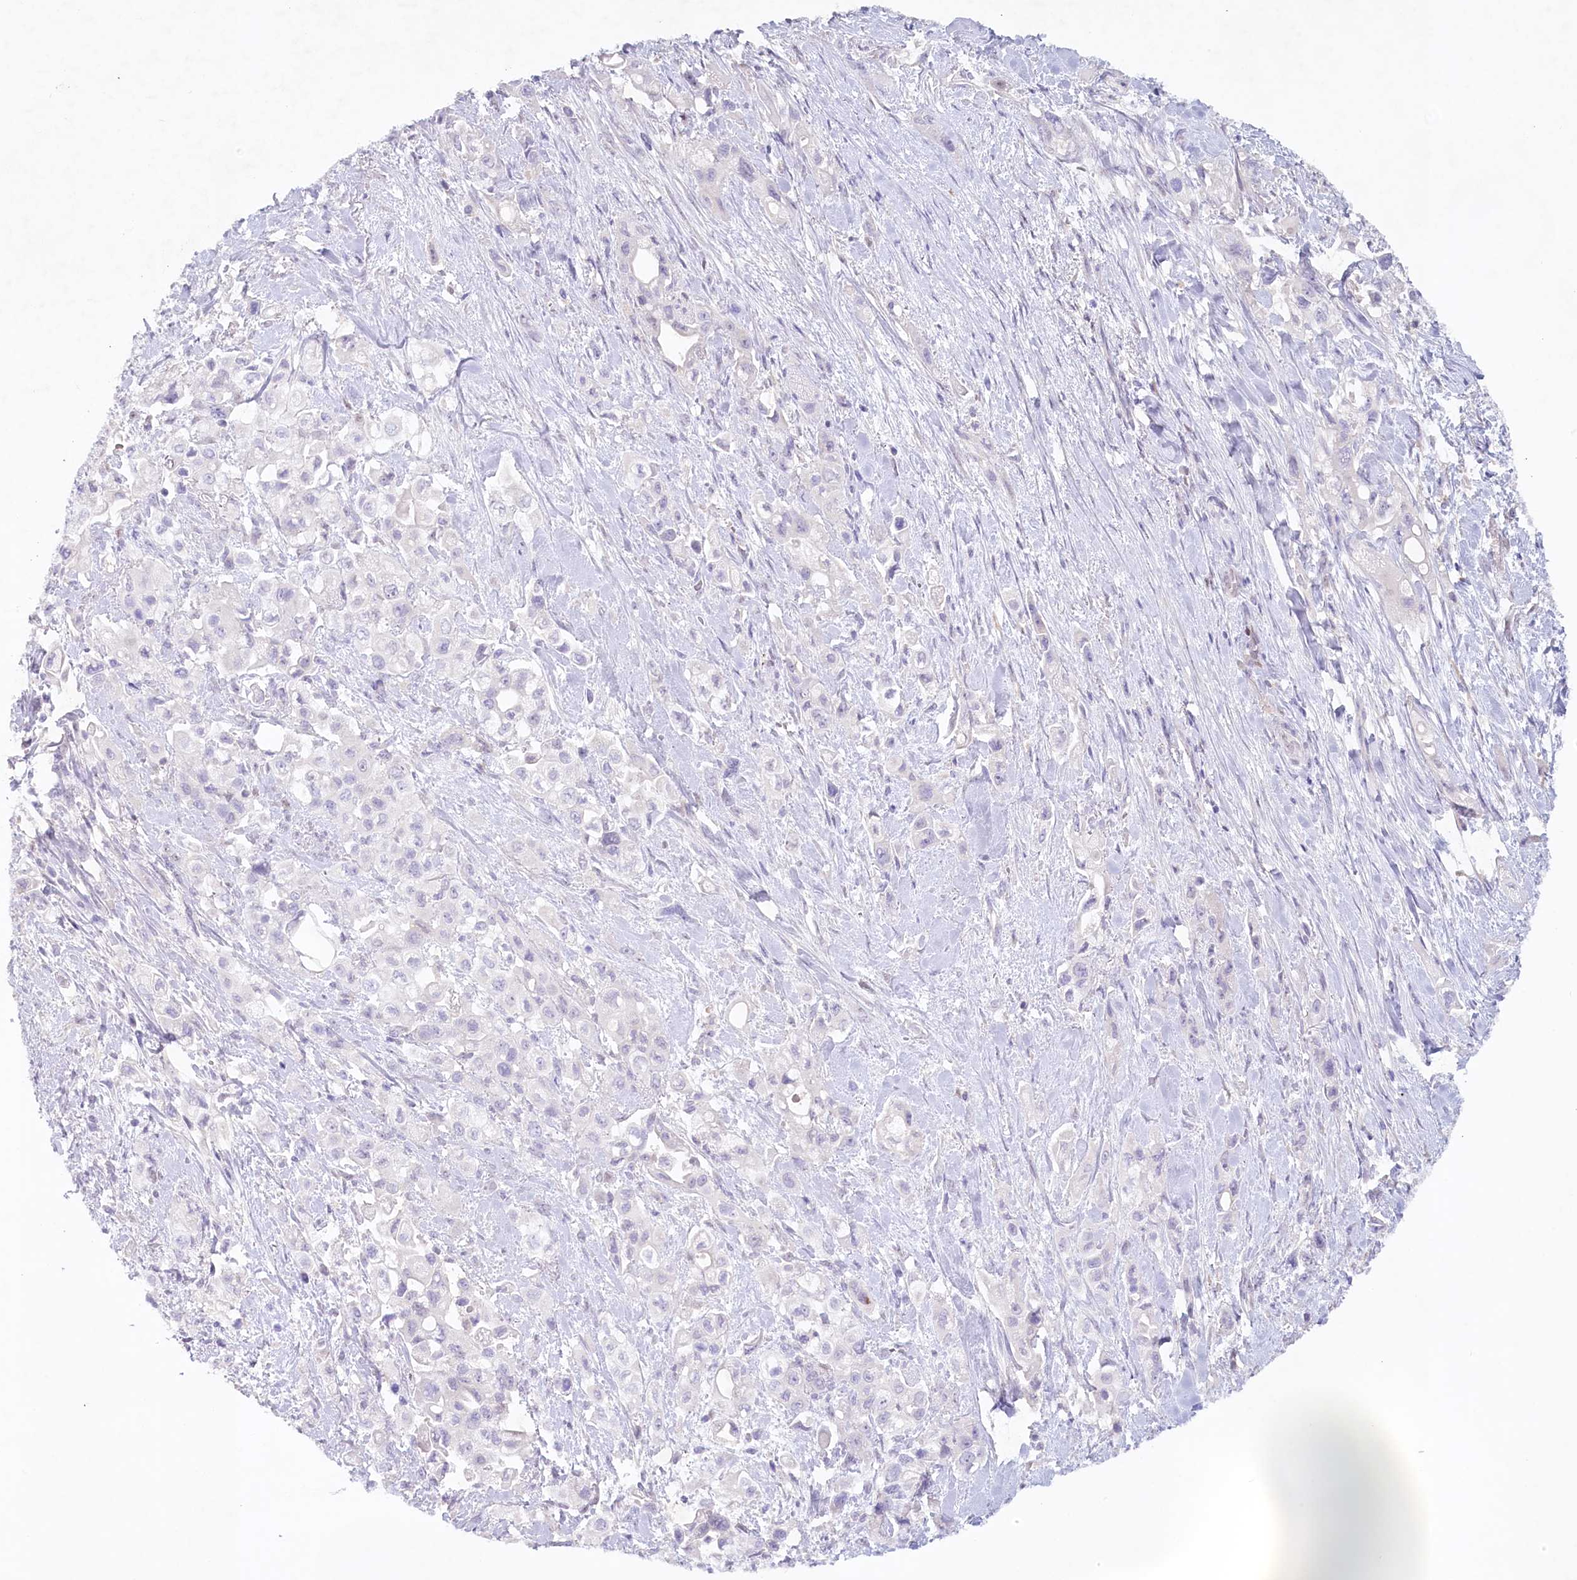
{"staining": {"intensity": "negative", "quantity": "none", "location": "none"}, "tissue": "pancreatic cancer", "cell_type": "Tumor cells", "image_type": "cancer", "snomed": [{"axis": "morphology", "description": "Adenocarcinoma, NOS"}, {"axis": "topography", "description": "Pancreas"}], "caption": "Tumor cells are negative for brown protein staining in pancreatic cancer.", "gene": "PSAPL1", "patient": {"sex": "female", "age": 66}}